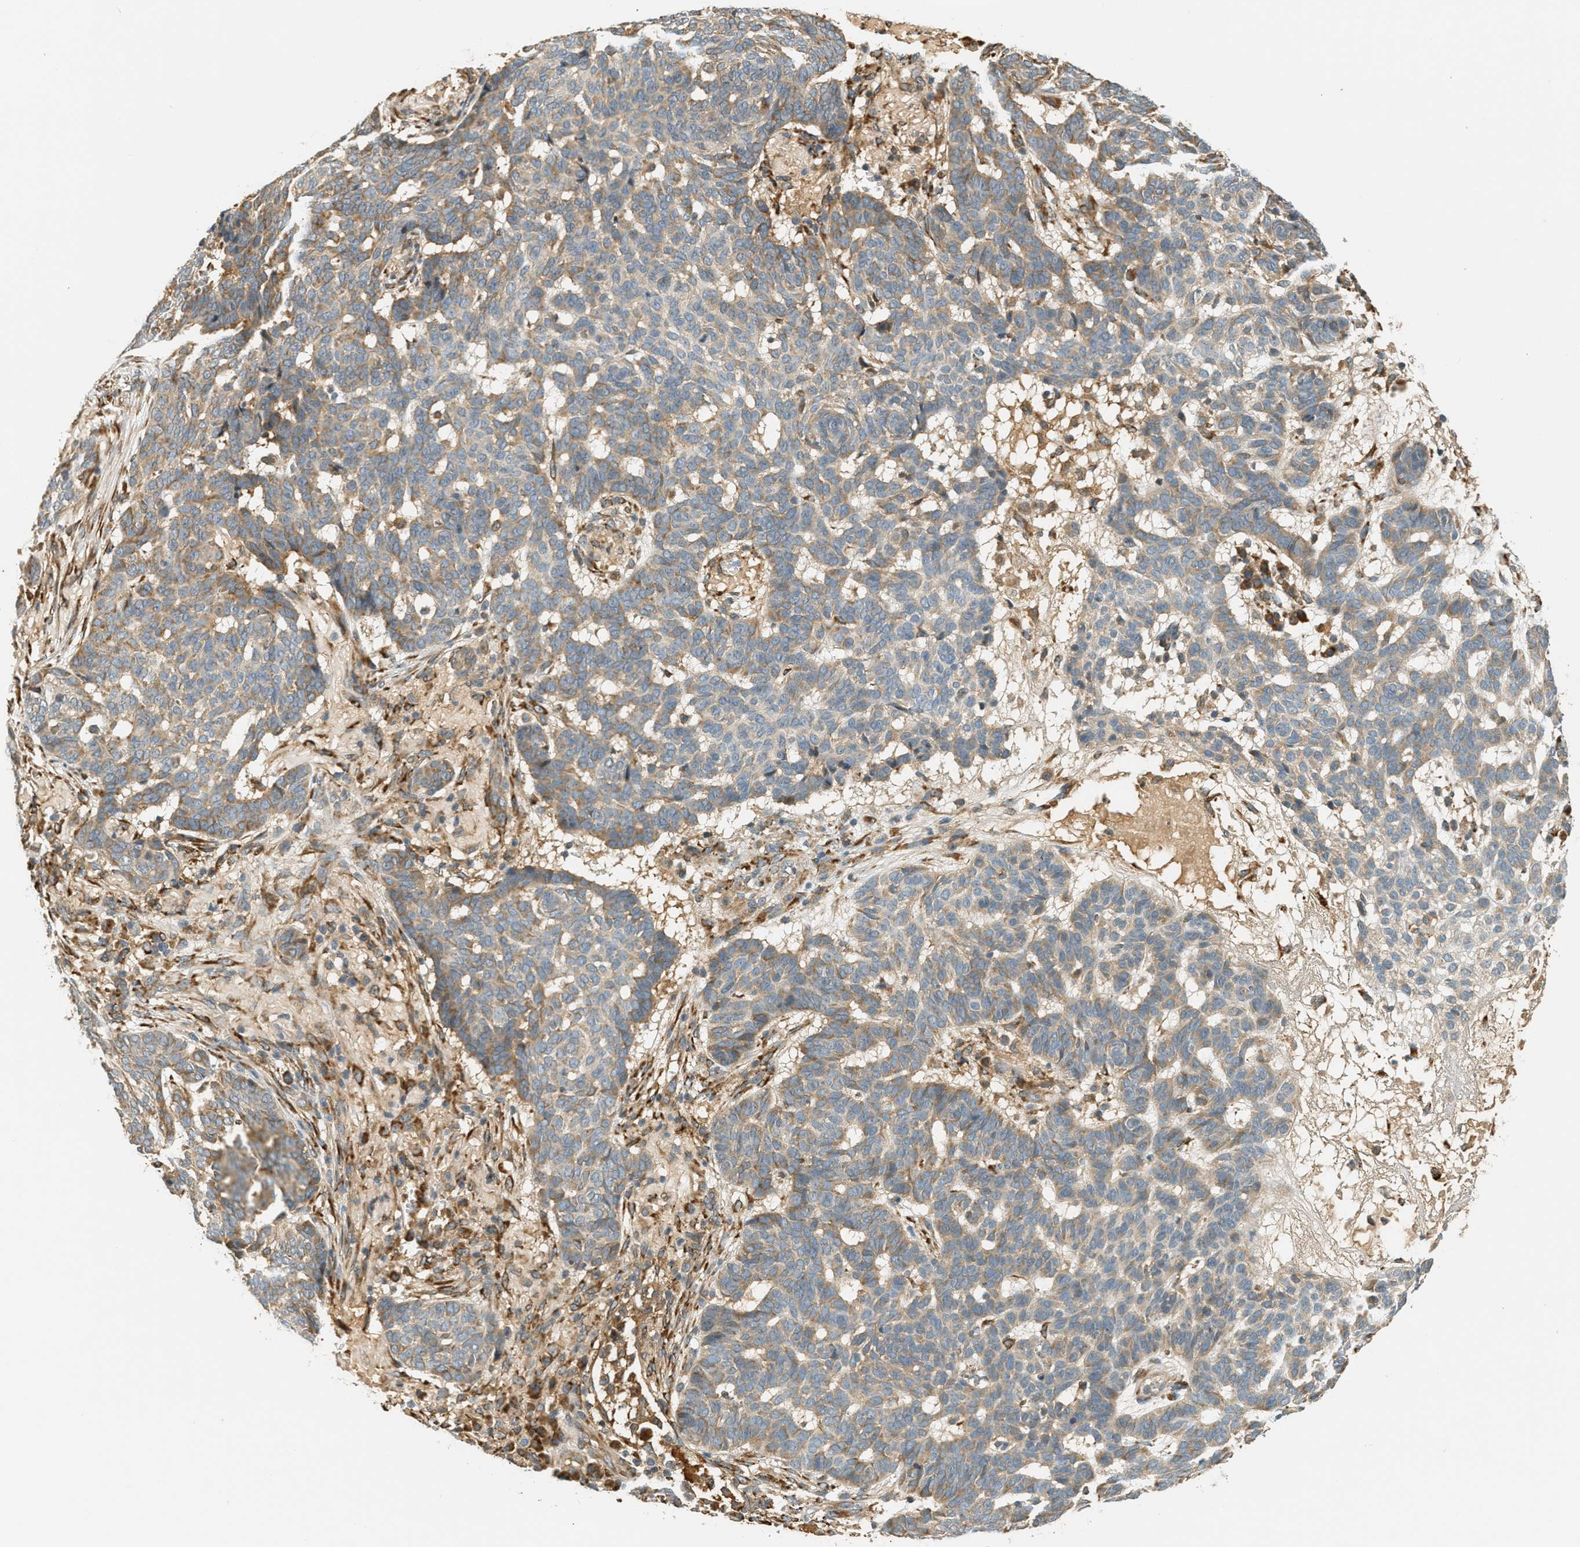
{"staining": {"intensity": "weak", "quantity": "25%-75%", "location": "cytoplasmic/membranous"}, "tissue": "skin cancer", "cell_type": "Tumor cells", "image_type": "cancer", "snomed": [{"axis": "morphology", "description": "Basal cell carcinoma"}, {"axis": "topography", "description": "Skin"}], "caption": "Basal cell carcinoma (skin) stained for a protein (brown) reveals weak cytoplasmic/membranous positive positivity in approximately 25%-75% of tumor cells.", "gene": "PDK1", "patient": {"sex": "male", "age": 85}}